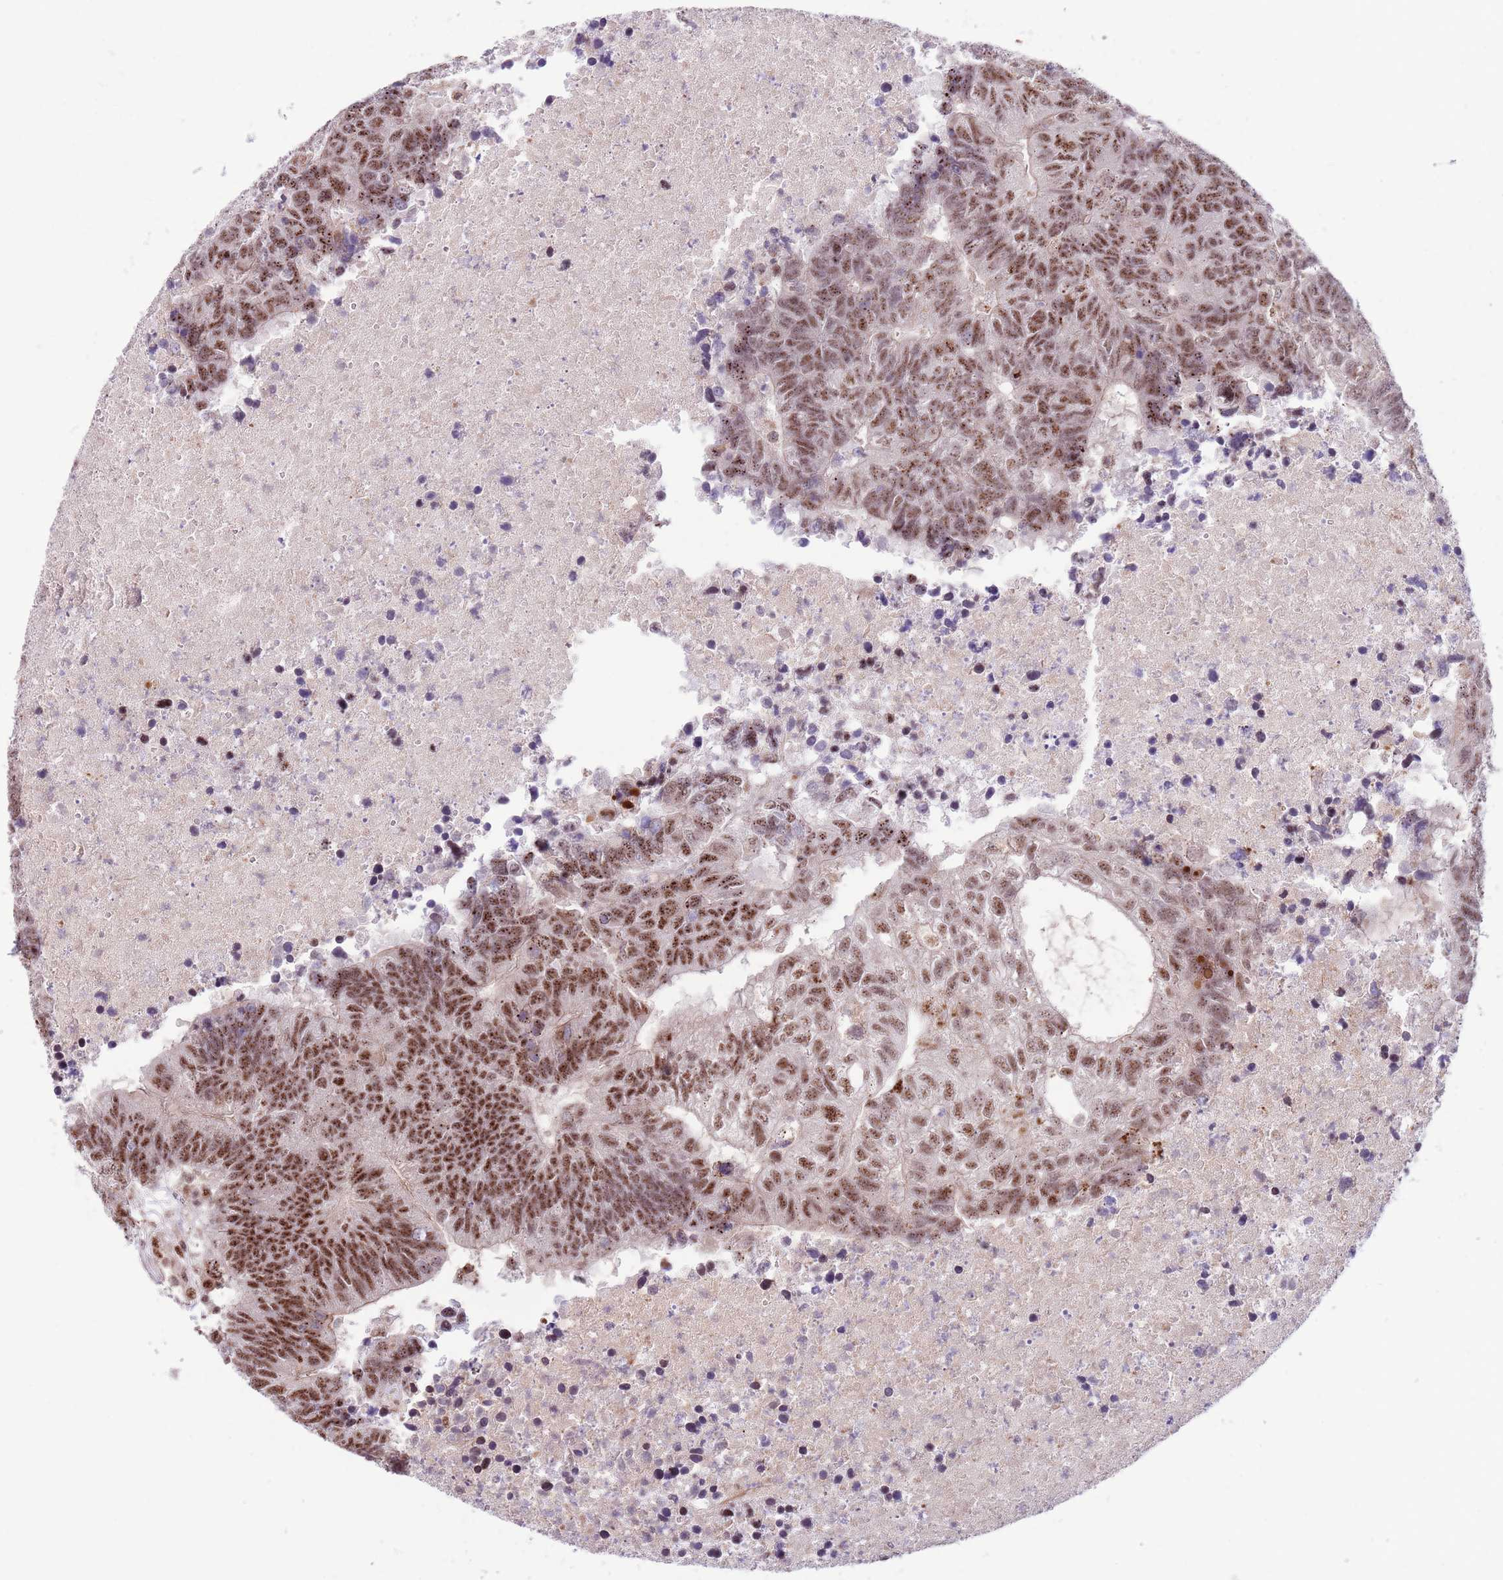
{"staining": {"intensity": "moderate", "quantity": ">75%", "location": "nuclear"}, "tissue": "colorectal cancer", "cell_type": "Tumor cells", "image_type": "cancer", "snomed": [{"axis": "morphology", "description": "Adenocarcinoma, NOS"}, {"axis": "topography", "description": "Colon"}], "caption": "Colorectal cancer (adenocarcinoma) tissue displays moderate nuclear expression in approximately >75% of tumor cells, visualized by immunohistochemistry.", "gene": "SIPA1L3", "patient": {"sex": "female", "age": 48}}